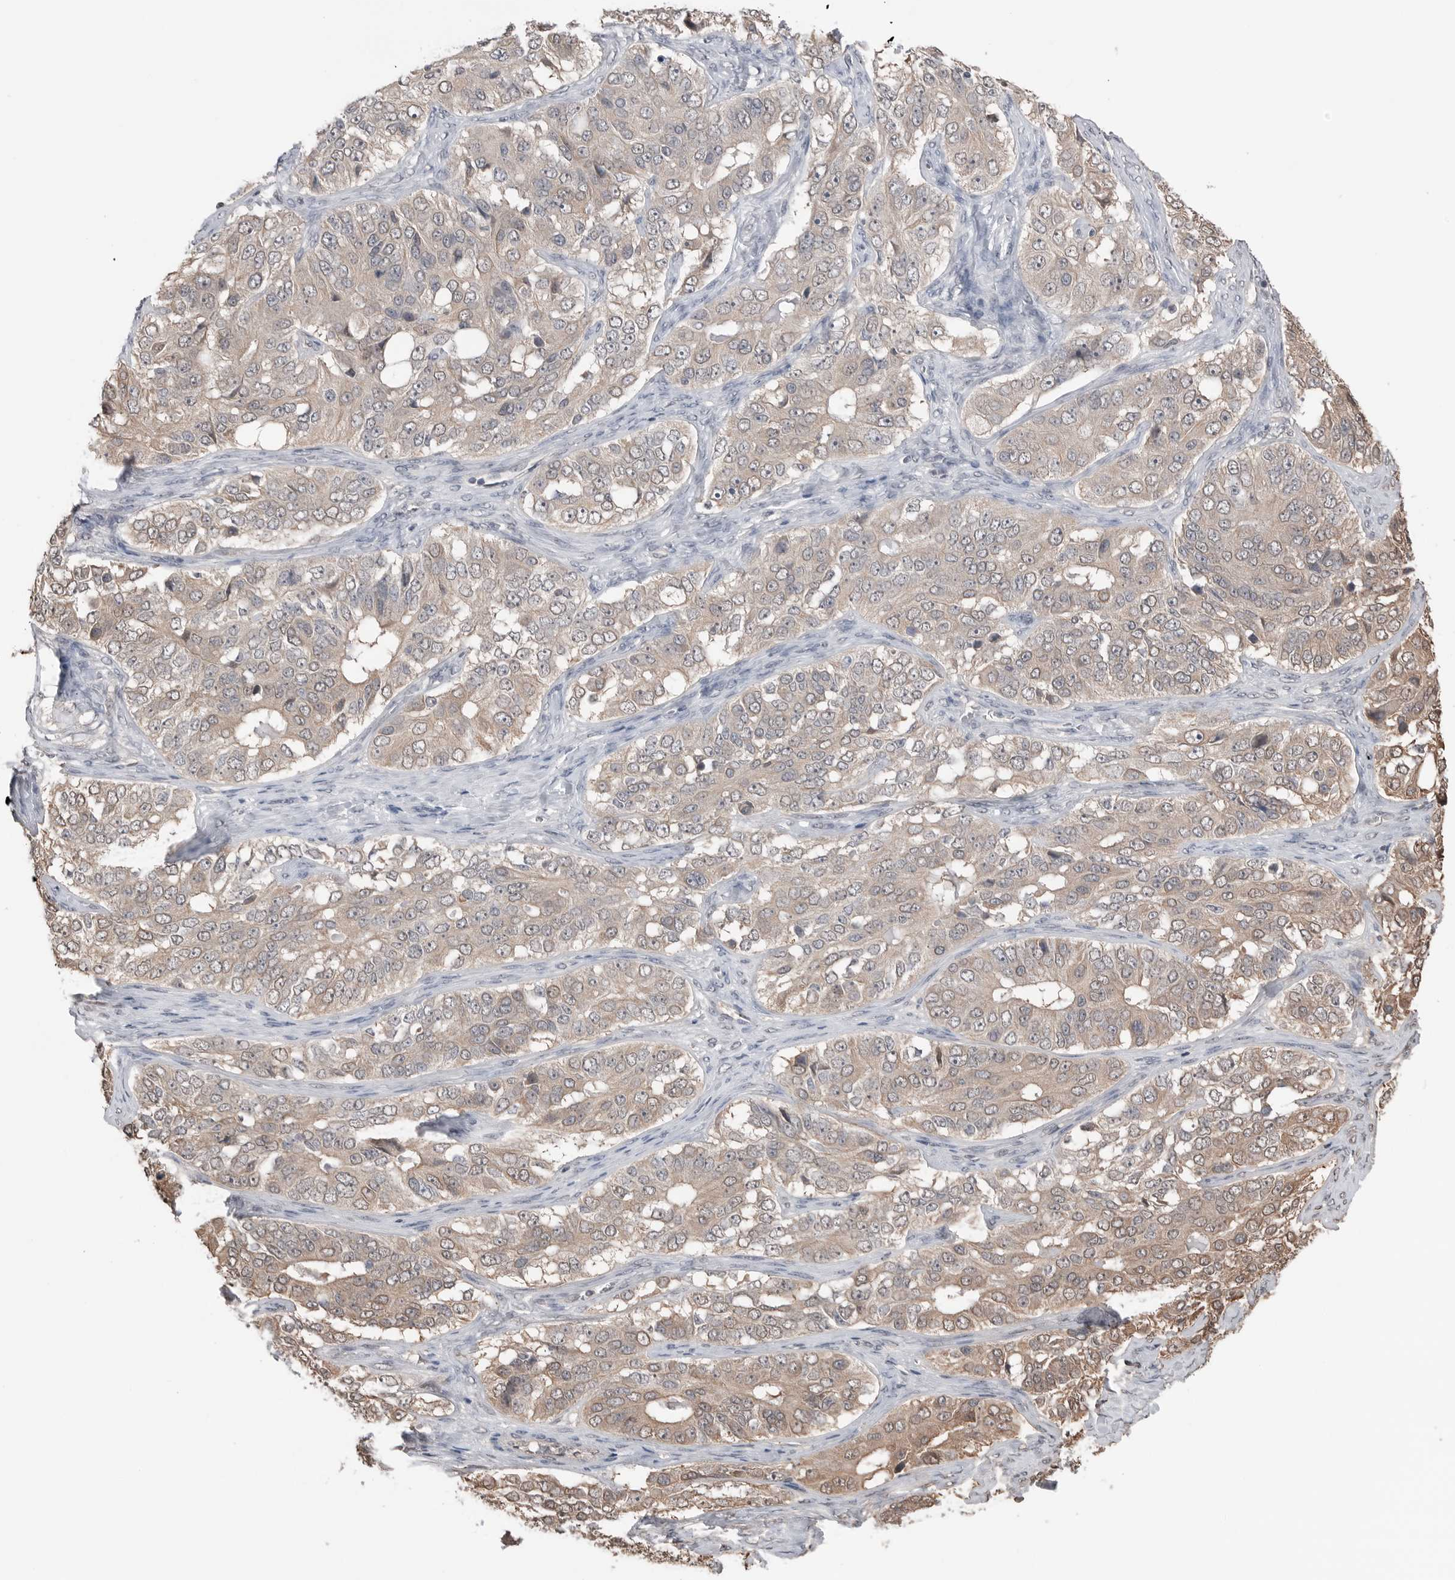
{"staining": {"intensity": "weak", "quantity": "25%-75%", "location": "cytoplasmic/membranous"}, "tissue": "ovarian cancer", "cell_type": "Tumor cells", "image_type": "cancer", "snomed": [{"axis": "morphology", "description": "Carcinoma, endometroid"}, {"axis": "topography", "description": "Ovary"}], "caption": "Protein analysis of ovarian cancer tissue displays weak cytoplasmic/membranous positivity in approximately 25%-75% of tumor cells.", "gene": "PEAK1", "patient": {"sex": "female", "age": 51}}